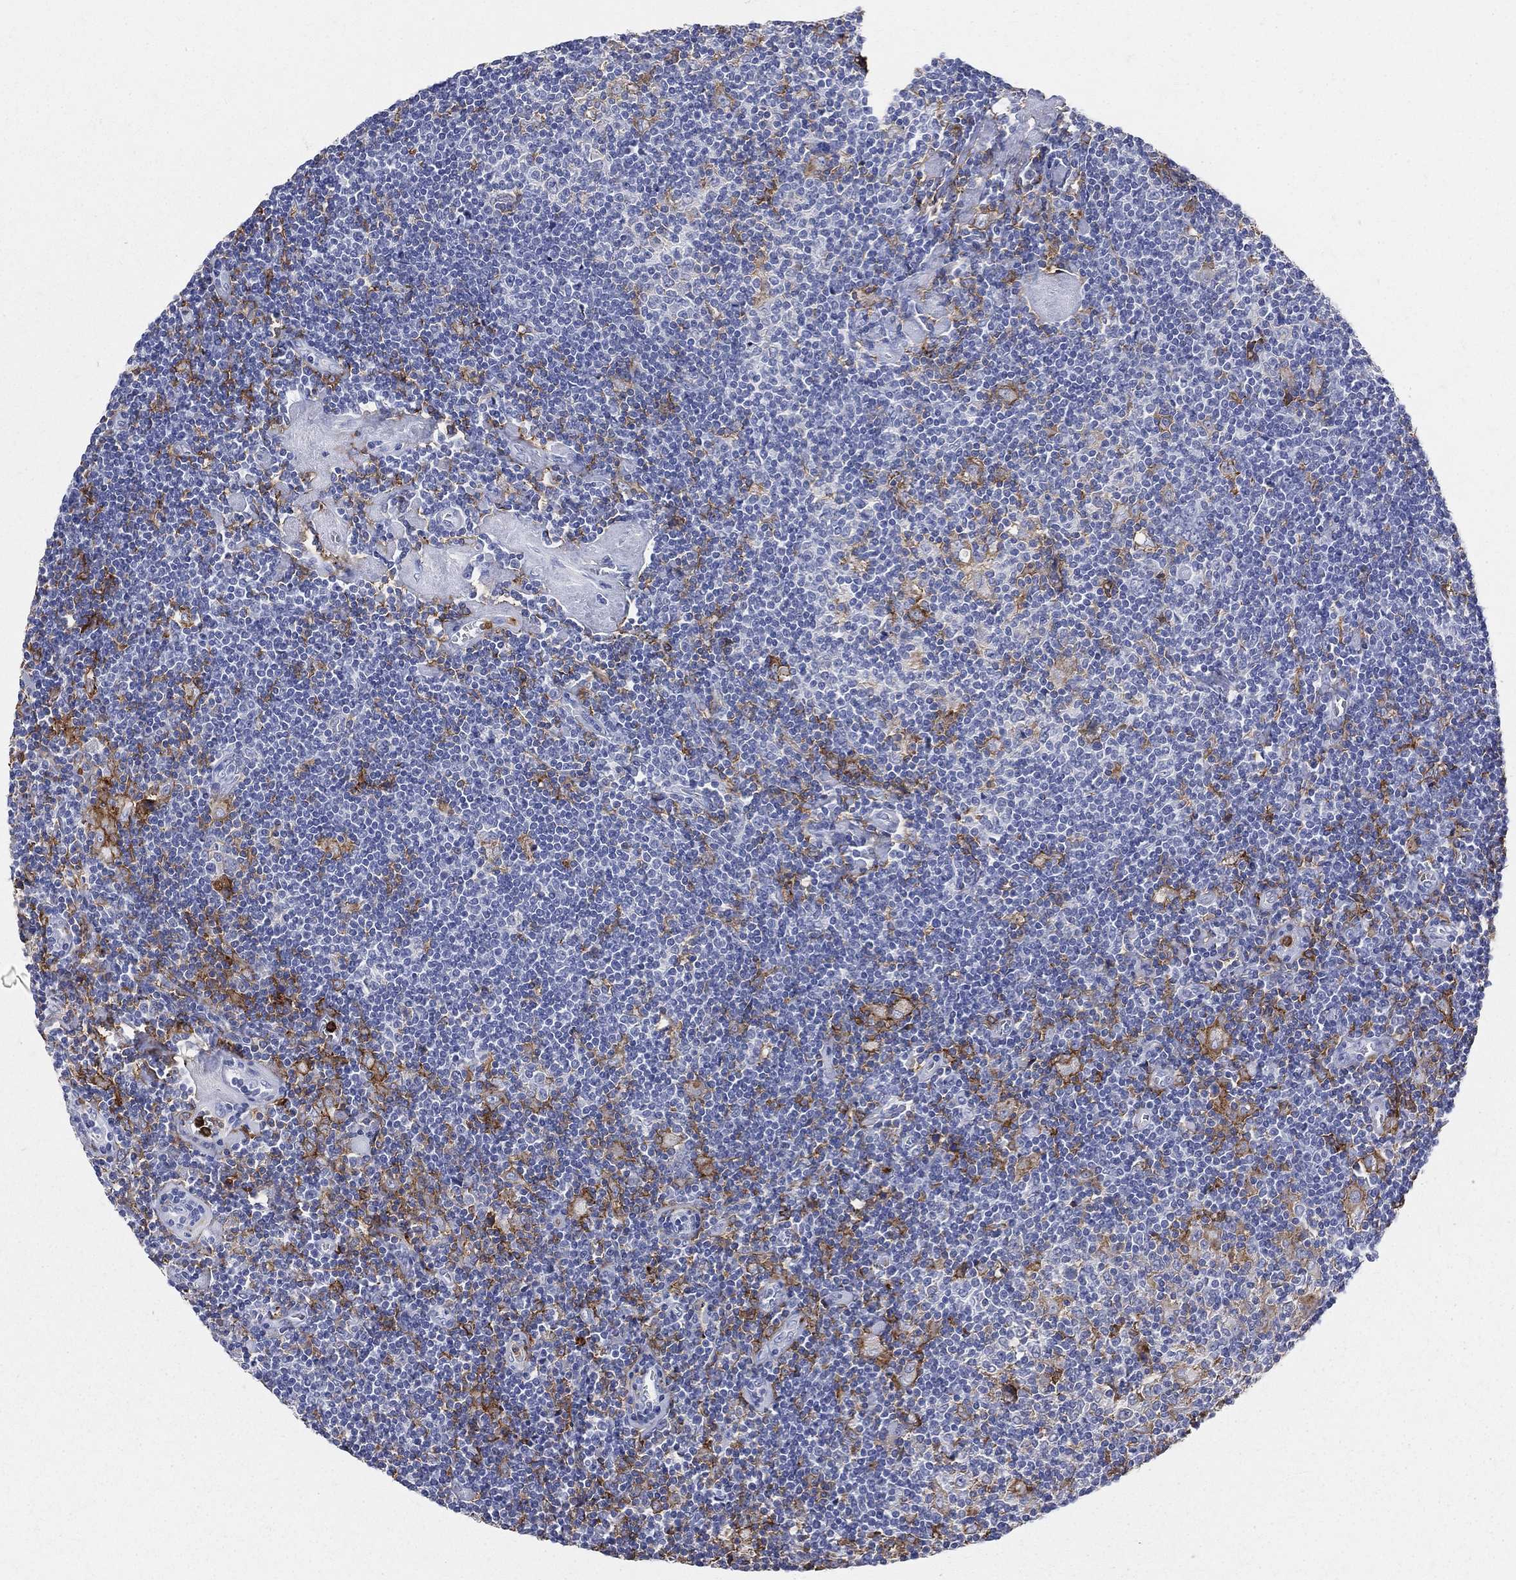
{"staining": {"intensity": "moderate", "quantity": "<25%", "location": "cytoplasmic/membranous"}, "tissue": "lymphoma", "cell_type": "Tumor cells", "image_type": "cancer", "snomed": [{"axis": "morphology", "description": "Hodgkin's disease, NOS"}, {"axis": "topography", "description": "Lymph node"}], "caption": "There is low levels of moderate cytoplasmic/membranous staining in tumor cells of lymphoma, as demonstrated by immunohistochemical staining (brown color).", "gene": "CD33", "patient": {"sex": "male", "age": 40}}